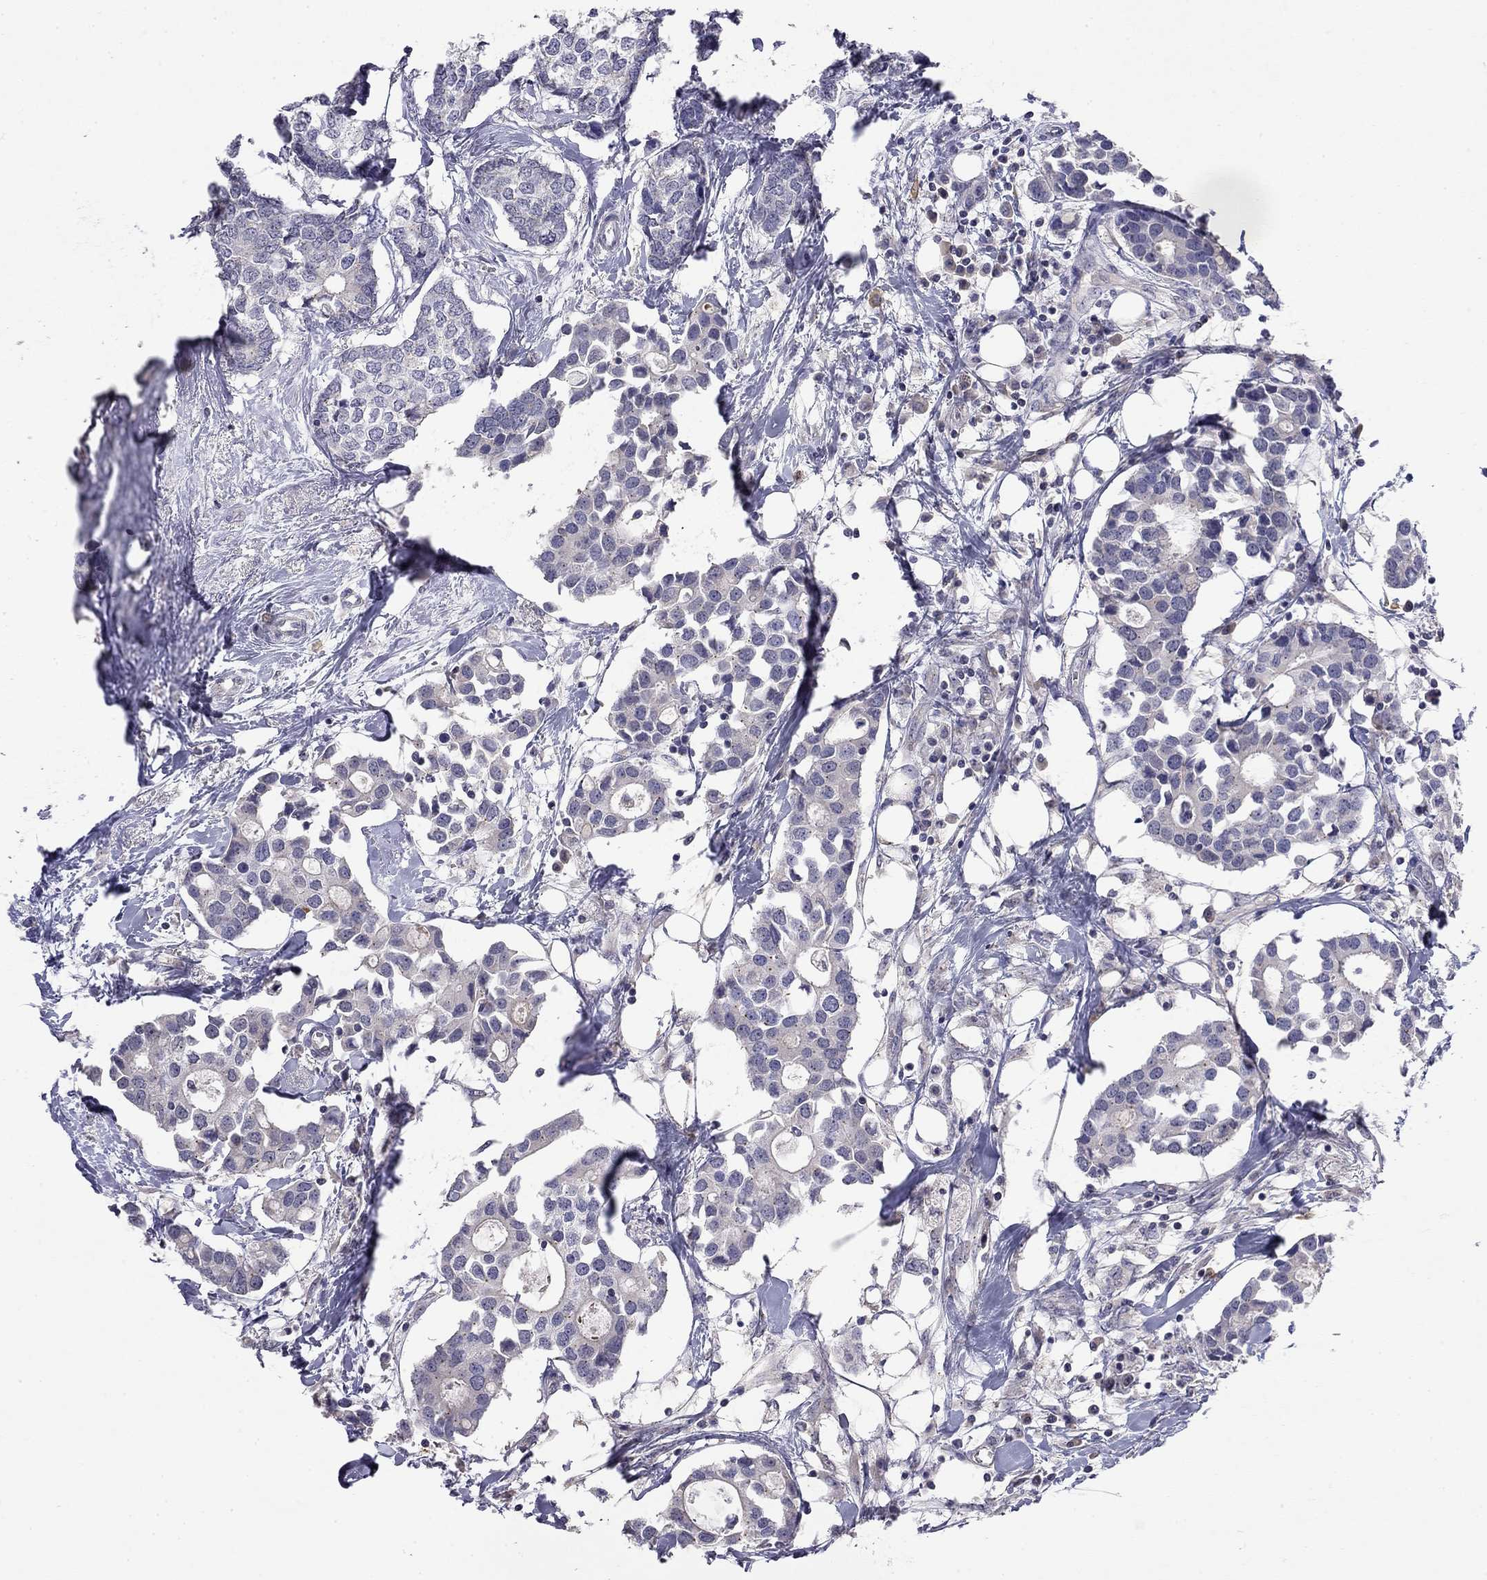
{"staining": {"intensity": "negative", "quantity": "none", "location": "none"}, "tissue": "breast cancer", "cell_type": "Tumor cells", "image_type": "cancer", "snomed": [{"axis": "morphology", "description": "Duct carcinoma"}, {"axis": "topography", "description": "Breast"}], "caption": "DAB (3,3'-diaminobenzidine) immunohistochemical staining of human breast cancer exhibits no significant staining in tumor cells.", "gene": "WNK3", "patient": {"sex": "female", "age": 83}}